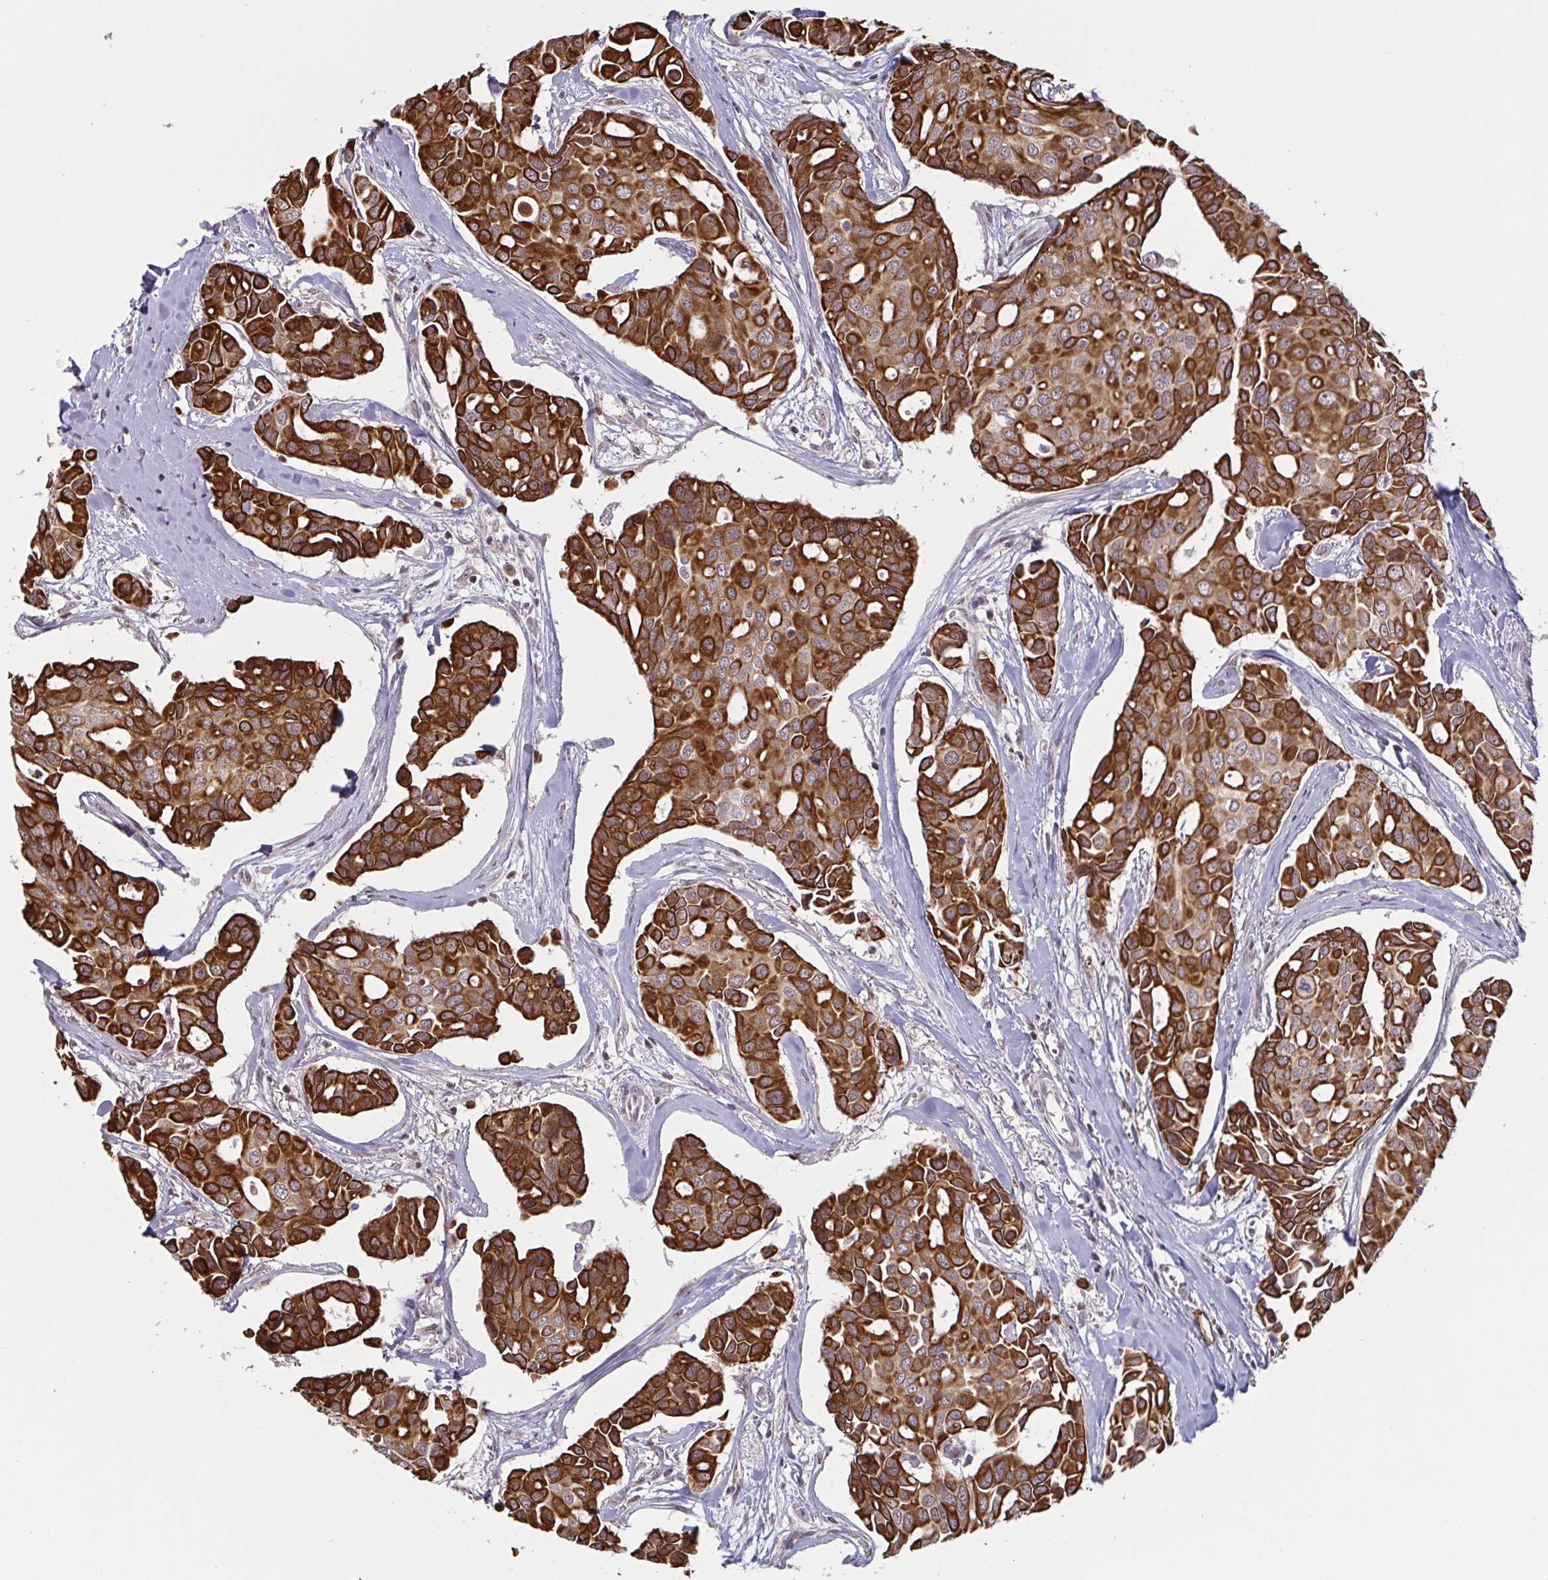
{"staining": {"intensity": "strong", "quantity": ">75%", "location": "cytoplasmic/membranous"}, "tissue": "breast cancer", "cell_type": "Tumor cells", "image_type": "cancer", "snomed": [{"axis": "morphology", "description": "Duct carcinoma"}, {"axis": "topography", "description": "Breast"}], "caption": "Immunohistochemical staining of breast cancer reveals strong cytoplasmic/membranous protein expression in approximately >75% of tumor cells.", "gene": "NLRP13", "patient": {"sex": "female", "age": 54}}